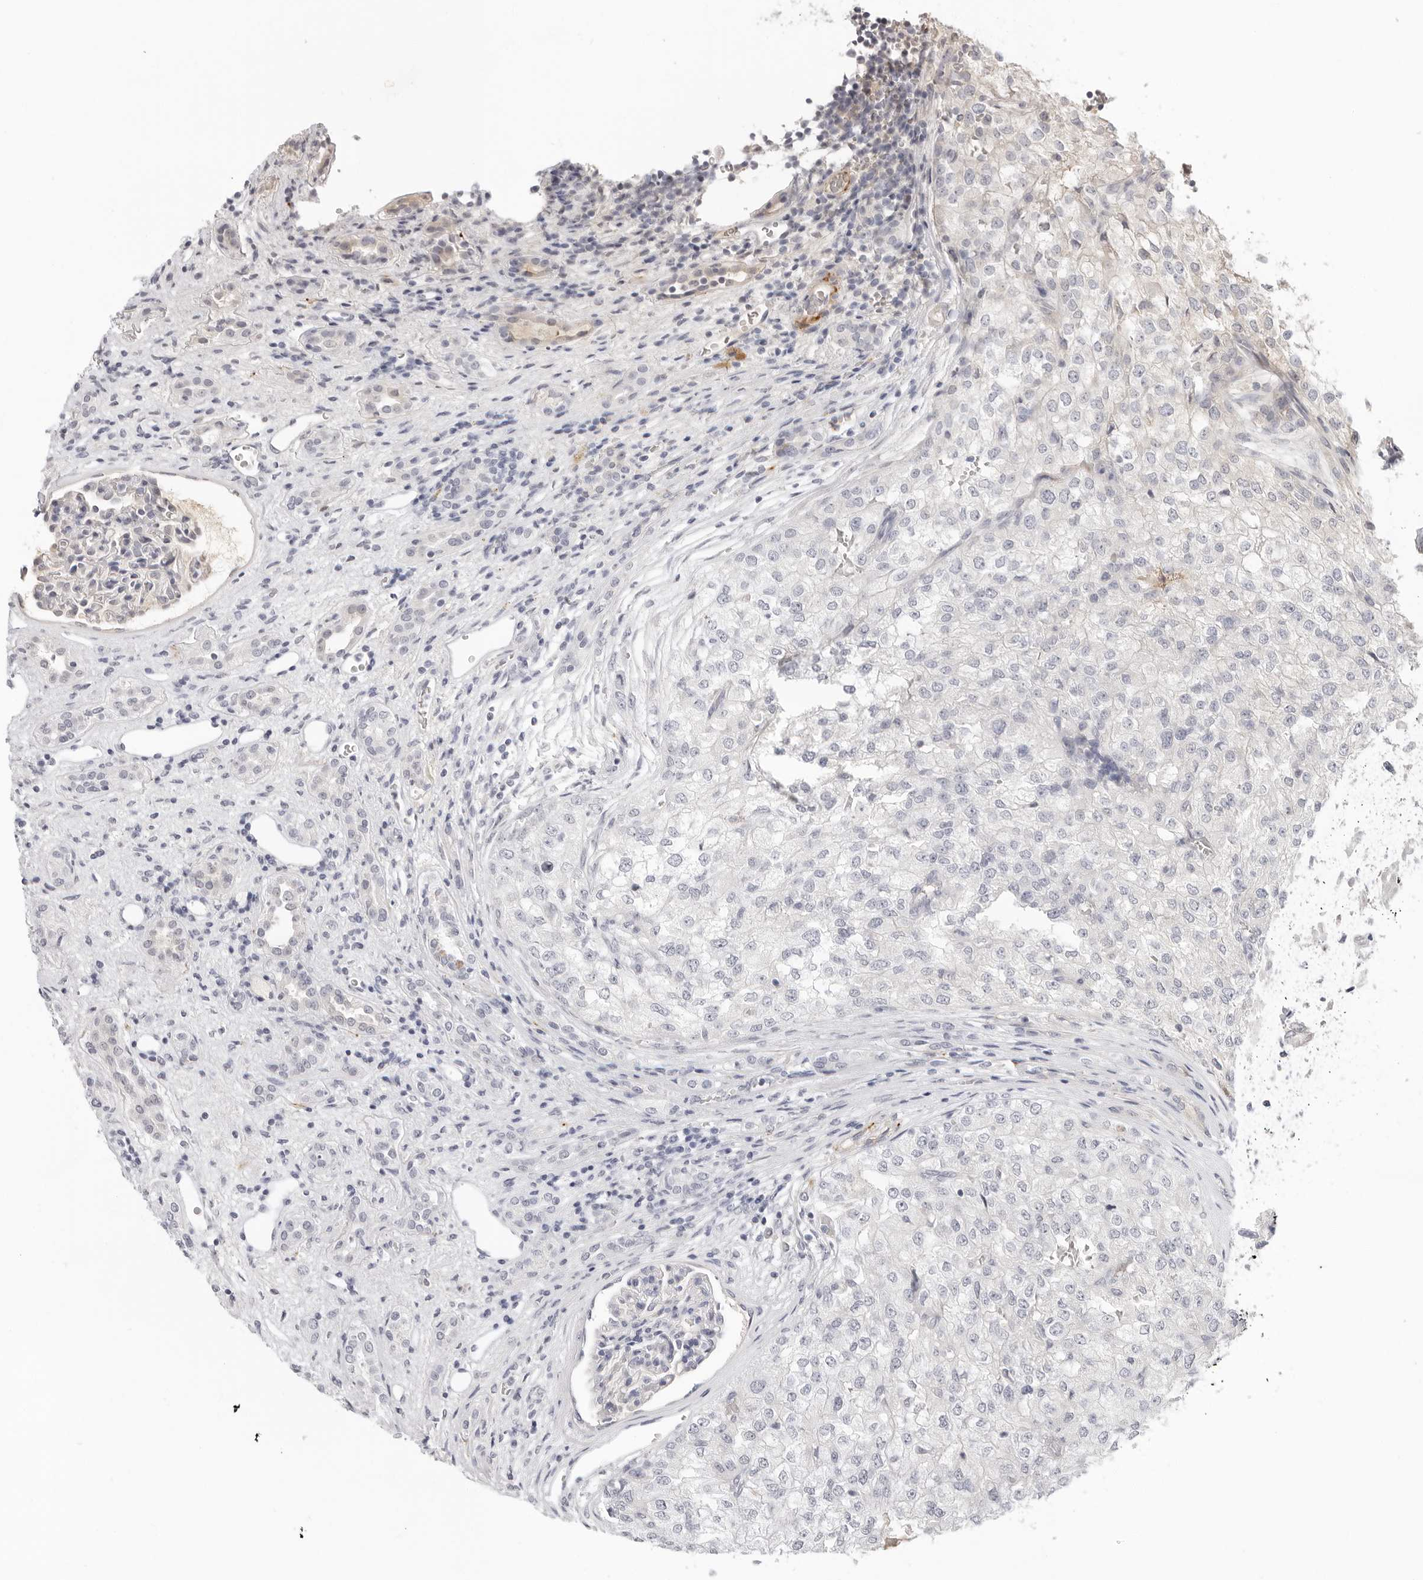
{"staining": {"intensity": "negative", "quantity": "none", "location": "none"}, "tissue": "renal cancer", "cell_type": "Tumor cells", "image_type": "cancer", "snomed": [{"axis": "morphology", "description": "Adenocarcinoma, NOS"}, {"axis": "topography", "description": "Kidney"}], "caption": "Renal adenocarcinoma was stained to show a protein in brown. There is no significant expression in tumor cells.", "gene": "STRADB", "patient": {"sex": "female", "age": 54}}